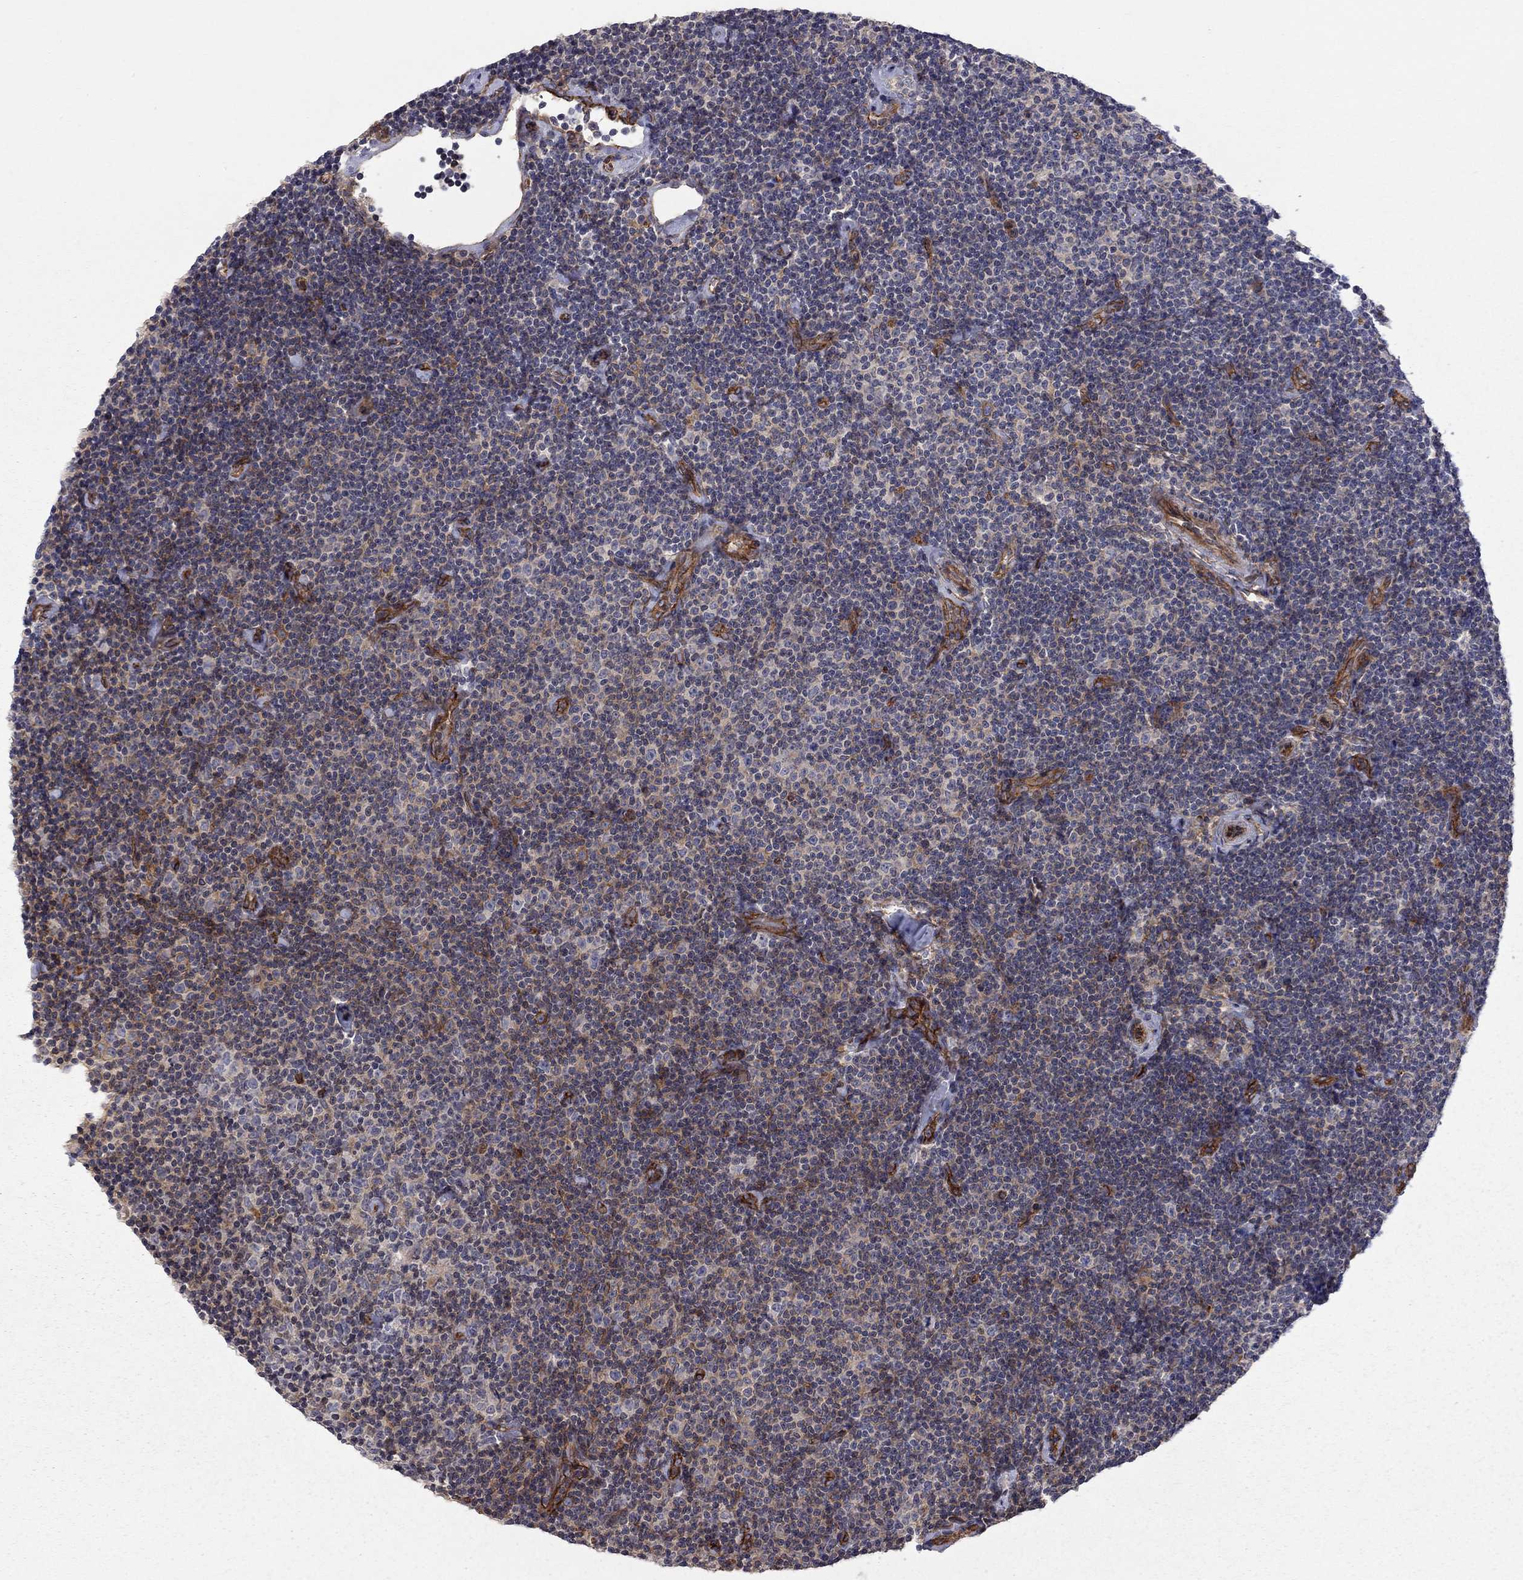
{"staining": {"intensity": "negative", "quantity": "none", "location": "none"}, "tissue": "lymphoma", "cell_type": "Tumor cells", "image_type": "cancer", "snomed": [{"axis": "morphology", "description": "Malignant lymphoma, non-Hodgkin's type, Low grade"}, {"axis": "topography", "description": "Lymph node"}], "caption": "DAB immunohistochemical staining of low-grade malignant lymphoma, non-Hodgkin's type displays no significant staining in tumor cells.", "gene": "RASEF", "patient": {"sex": "male", "age": 81}}